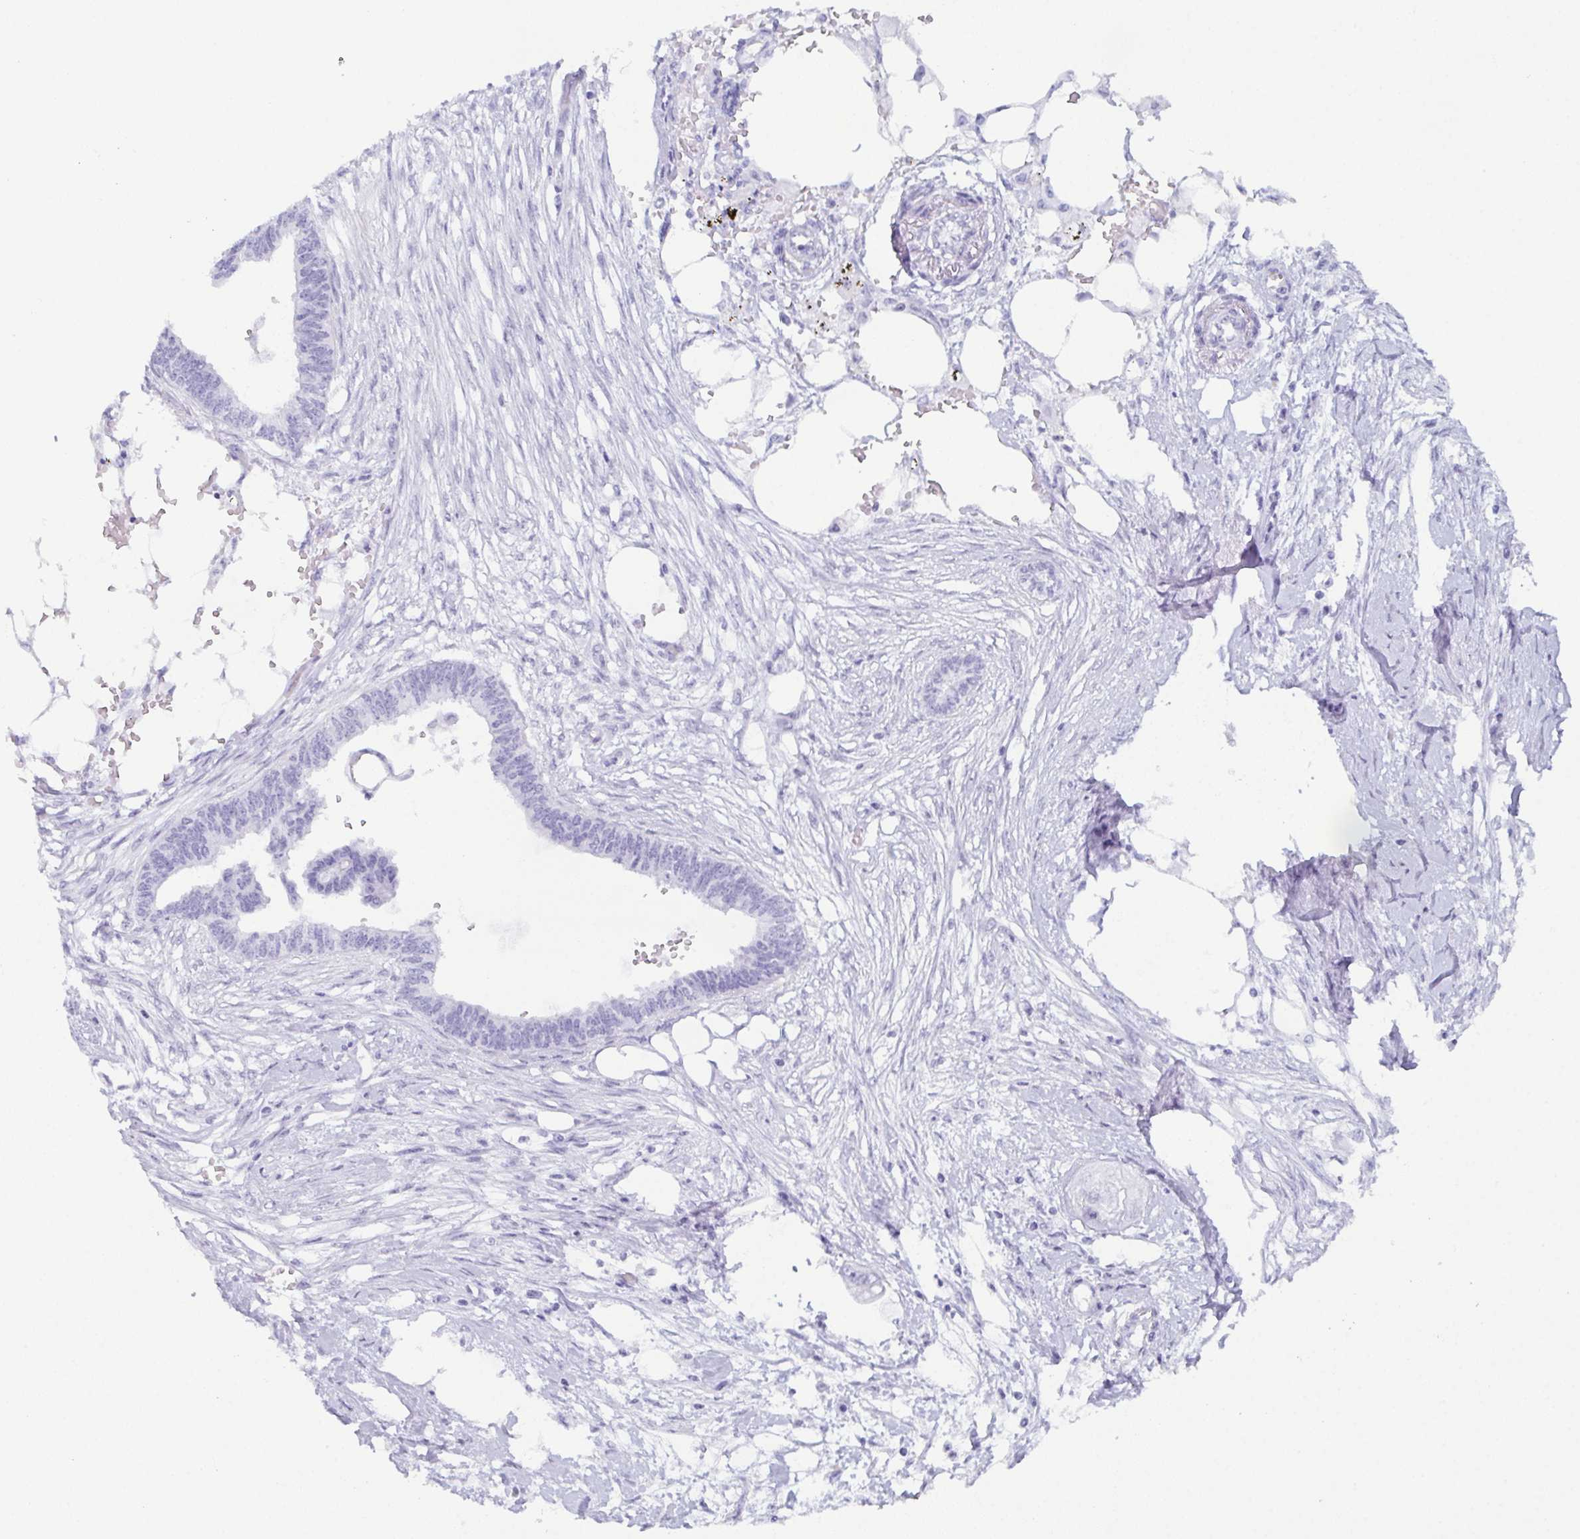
{"staining": {"intensity": "negative", "quantity": "none", "location": "none"}, "tissue": "endometrial cancer", "cell_type": "Tumor cells", "image_type": "cancer", "snomed": [{"axis": "morphology", "description": "Adenocarcinoma, NOS"}, {"axis": "morphology", "description": "Adenocarcinoma, metastatic, NOS"}, {"axis": "topography", "description": "Adipose tissue"}, {"axis": "topography", "description": "Endometrium"}], "caption": "Tumor cells show no significant protein positivity in endometrial cancer. (DAB (3,3'-diaminobenzidine) immunohistochemistry (IHC) with hematoxylin counter stain).", "gene": "RBM7", "patient": {"sex": "female", "age": 67}}